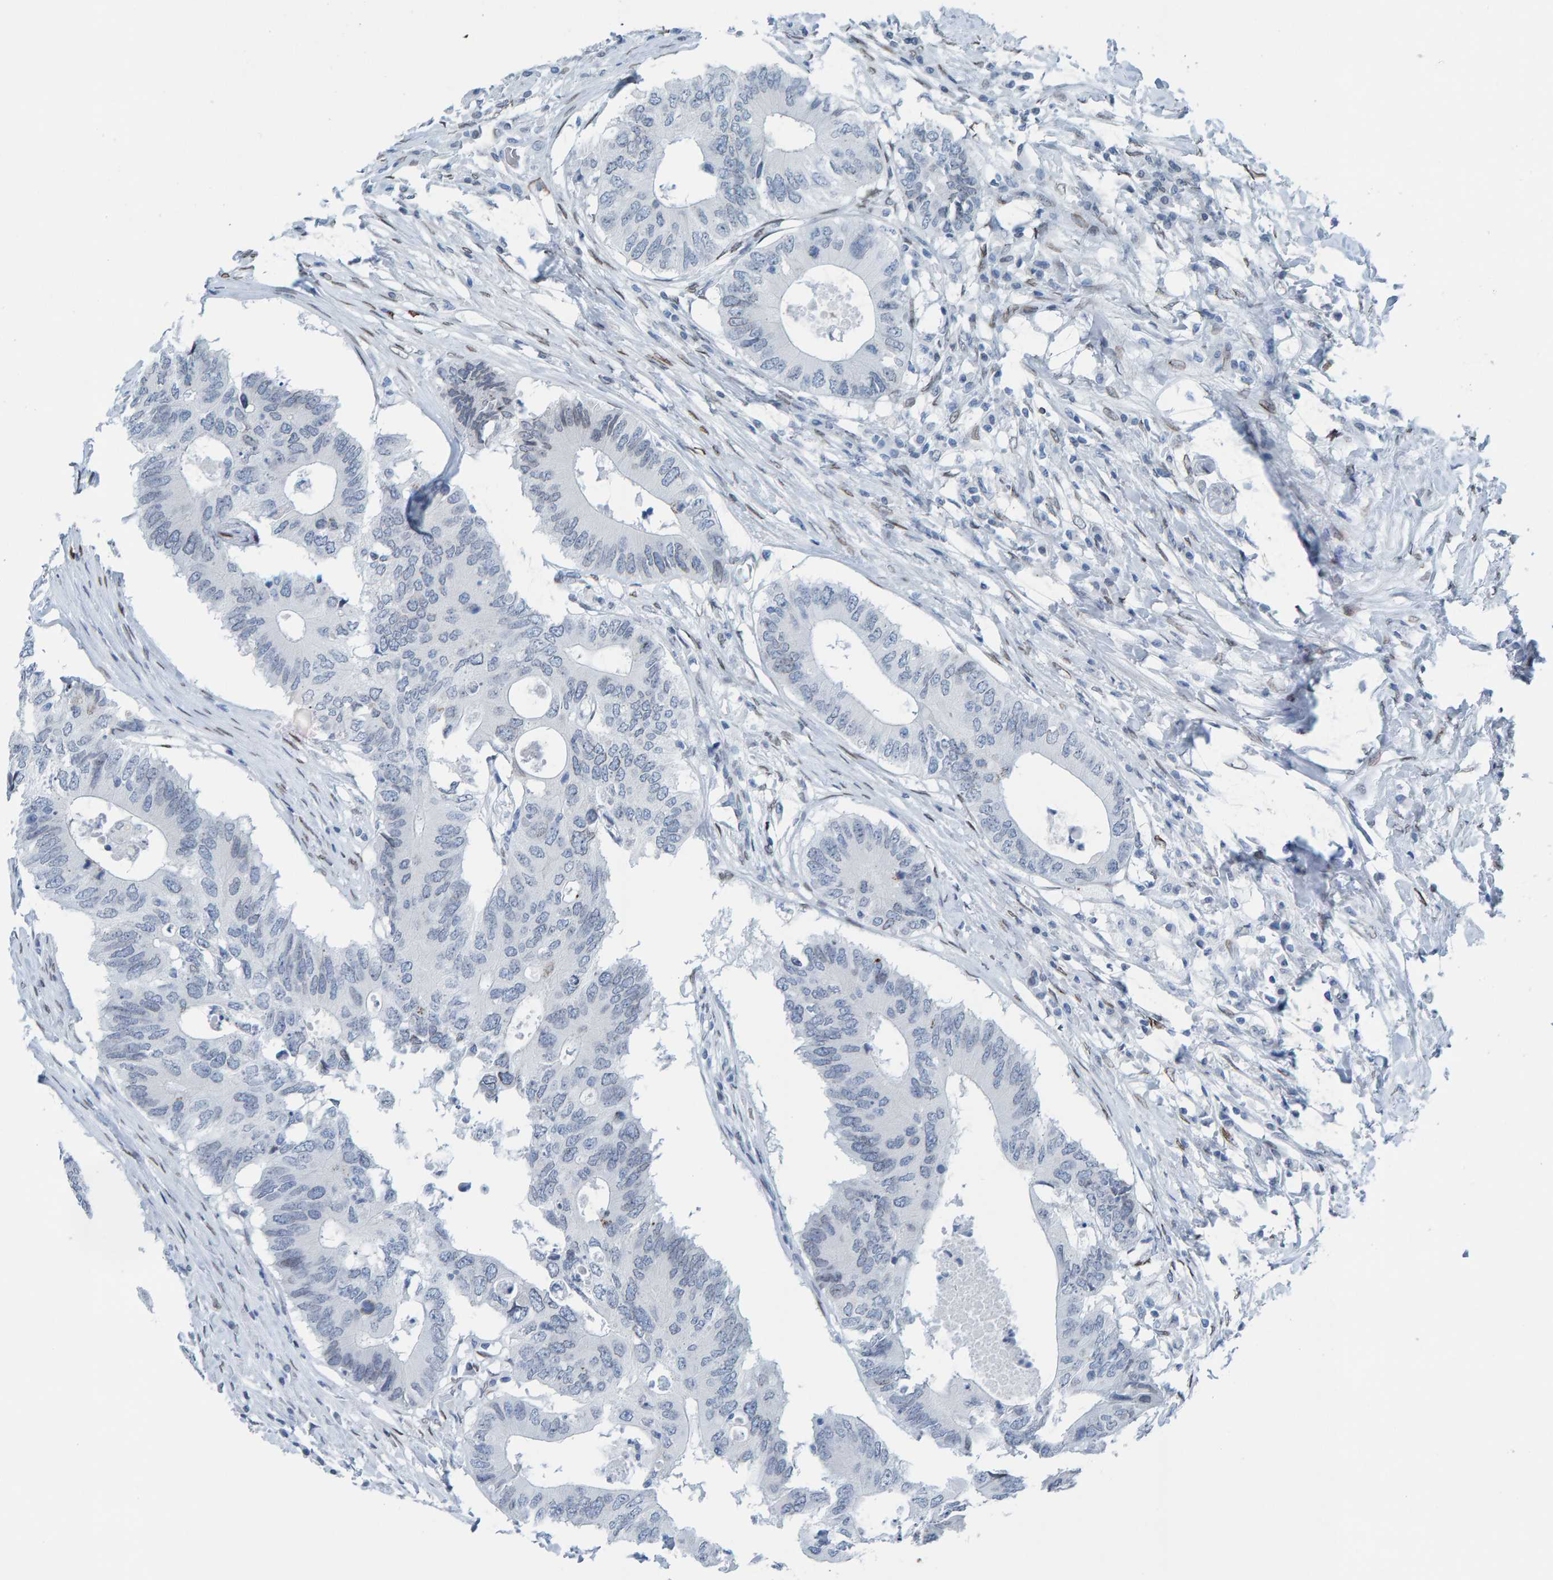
{"staining": {"intensity": "negative", "quantity": "none", "location": "none"}, "tissue": "colorectal cancer", "cell_type": "Tumor cells", "image_type": "cancer", "snomed": [{"axis": "morphology", "description": "Adenocarcinoma, NOS"}, {"axis": "topography", "description": "Colon"}], "caption": "Human colorectal cancer stained for a protein using immunohistochemistry (IHC) displays no staining in tumor cells.", "gene": "LMNB2", "patient": {"sex": "male", "age": 71}}